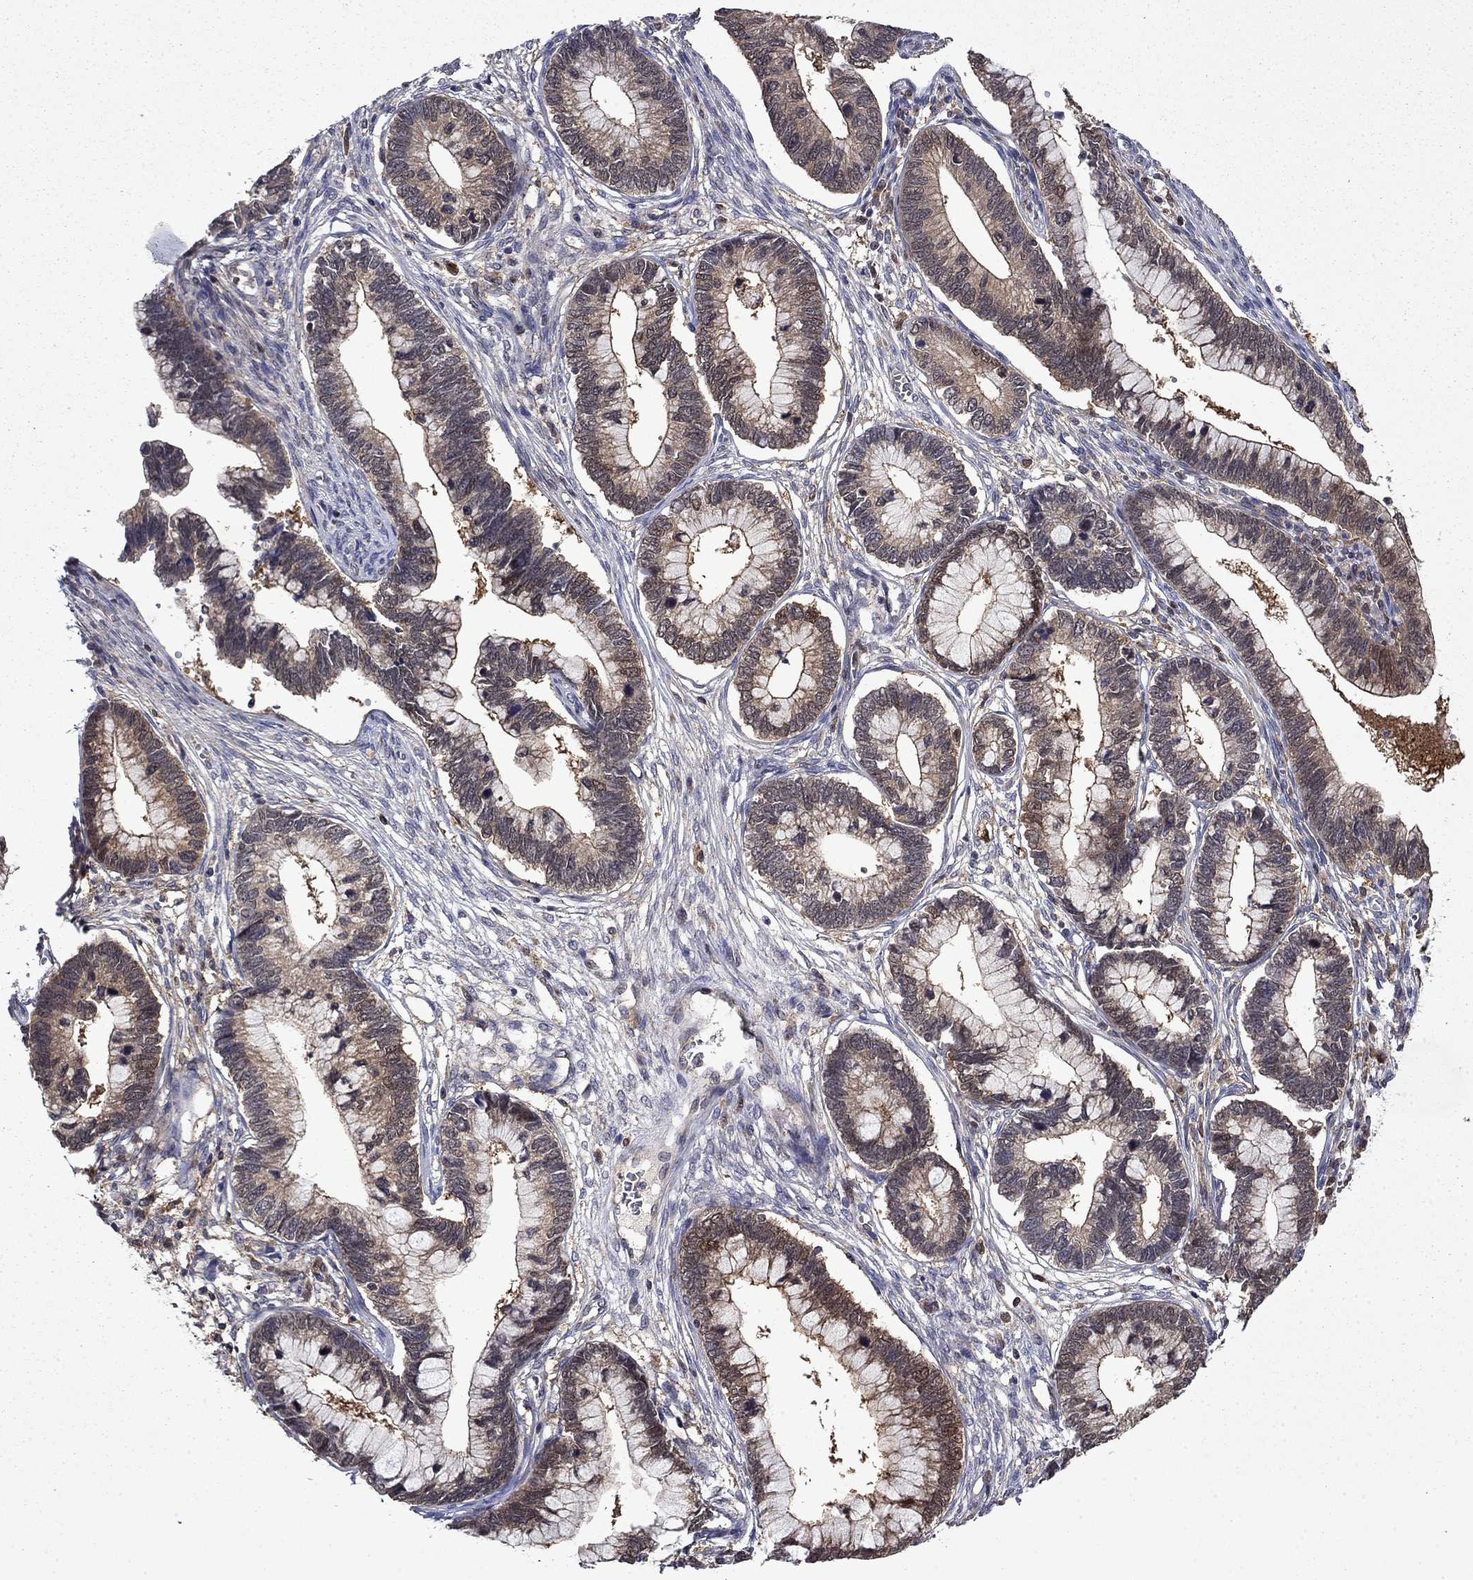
{"staining": {"intensity": "weak", "quantity": ">75%", "location": "cytoplasmic/membranous"}, "tissue": "cervical cancer", "cell_type": "Tumor cells", "image_type": "cancer", "snomed": [{"axis": "morphology", "description": "Adenocarcinoma, NOS"}, {"axis": "topography", "description": "Cervix"}], "caption": "IHC histopathology image of cervical adenocarcinoma stained for a protein (brown), which reveals low levels of weak cytoplasmic/membranous positivity in approximately >75% of tumor cells.", "gene": "TPMT", "patient": {"sex": "female", "age": 44}}